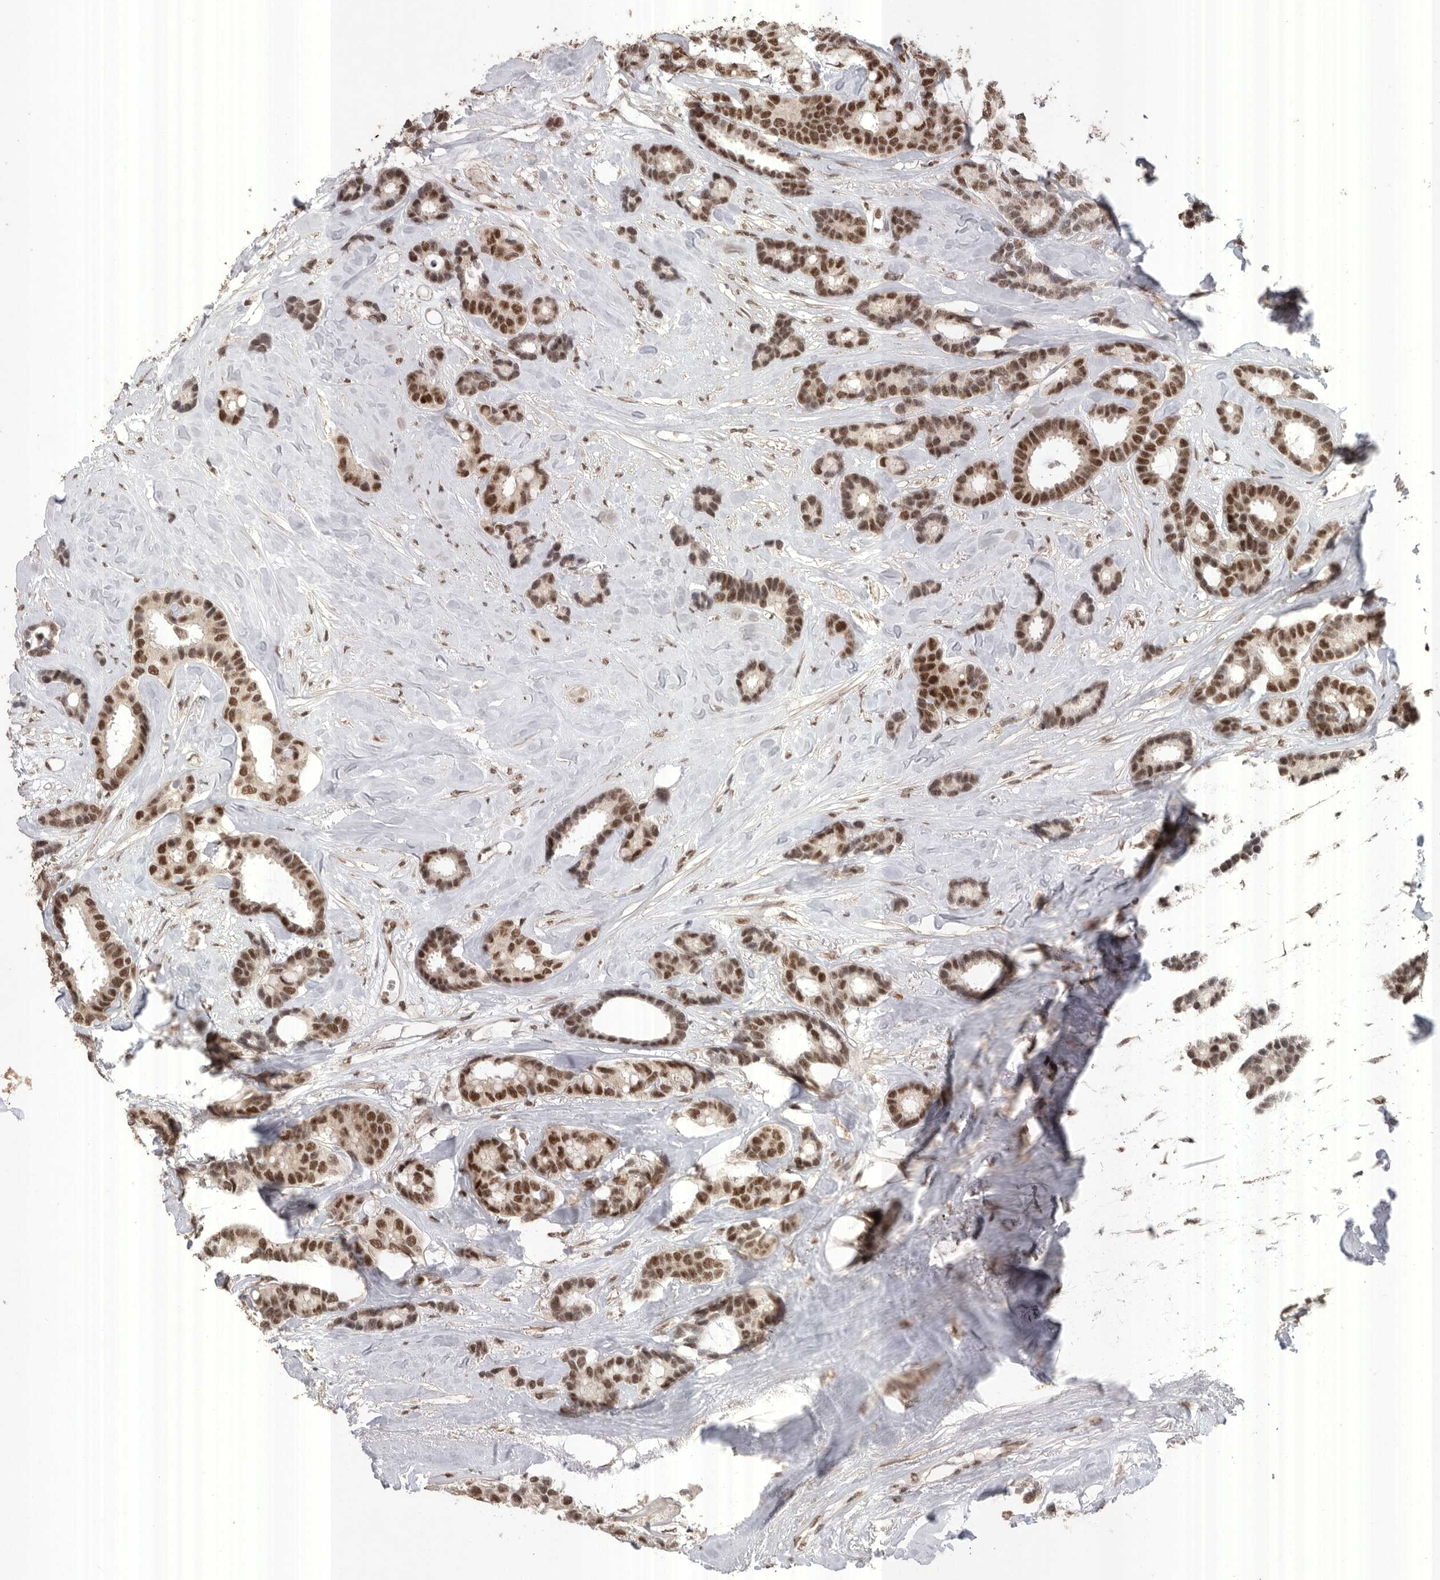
{"staining": {"intensity": "moderate", "quantity": ">75%", "location": "nuclear"}, "tissue": "breast cancer", "cell_type": "Tumor cells", "image_type": "cancer", "snomed": [{"axis": "morphology", "description": "Duct carcinoma"}, {"axis": "topography", "description": "Breast"}], "caption": "Human invasive ductal carcinoma (breast) stained for a protein (brown) displays moderate nuclear positive staining in approximately >75% of tumor cells.", "gene": "PPP1R10", "patient": {"sex": "female", "age": 87}}